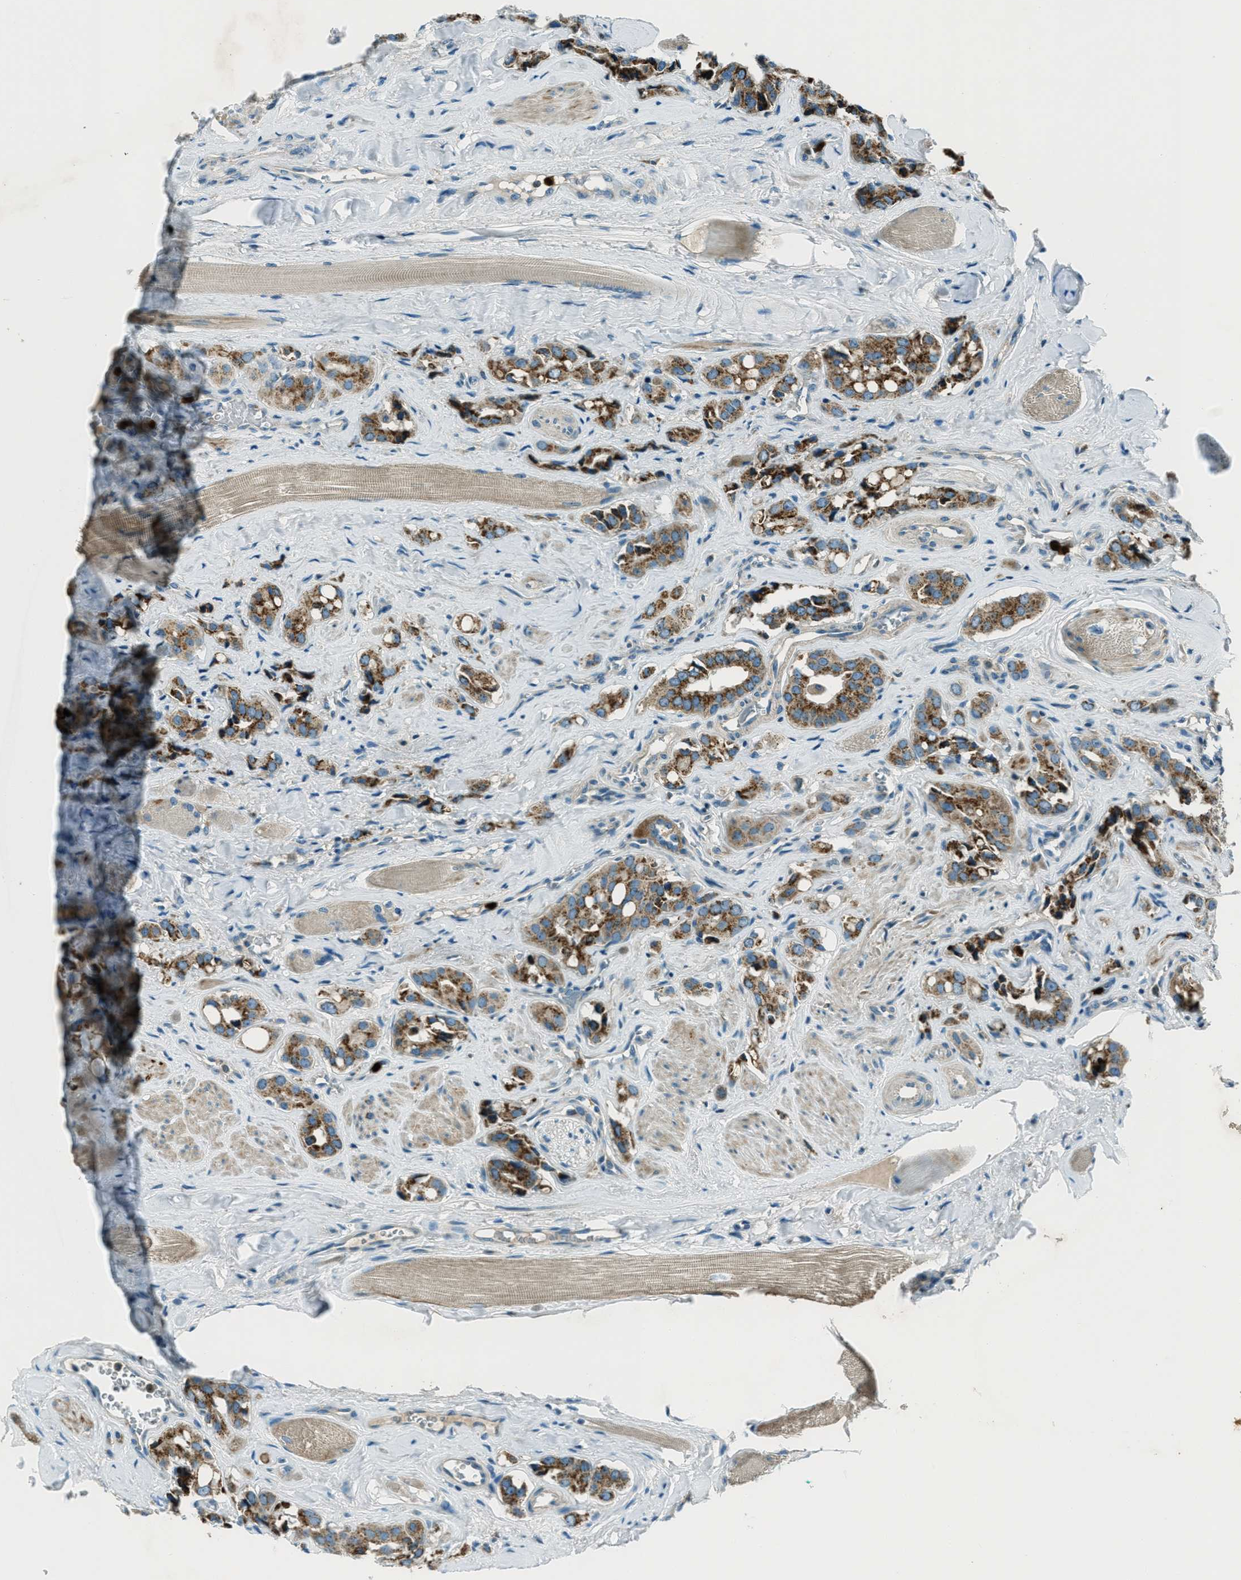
{"staining": {"intensity": "strong", "quantity": ">75%", "location": "cytoplasmic/membranous"}, "tissue": "prostate cancer", "cell_type": "Tumor cells", "image_type": "cancer", "snomed": [{"axis": "morphology", "description": "Adenocarcinoma, High grade"}, {"axis": "topography", "description": "Prostate"}], "caption": "Immunohistochemical staining of prostate cancer (high-grade adenocarcinoma) exhibits strong cytoplasmic/membranous protein expression in about >75% of tumor cells.", "gene": "FAR1", "patient": {"sex": "male", "age": 52}}